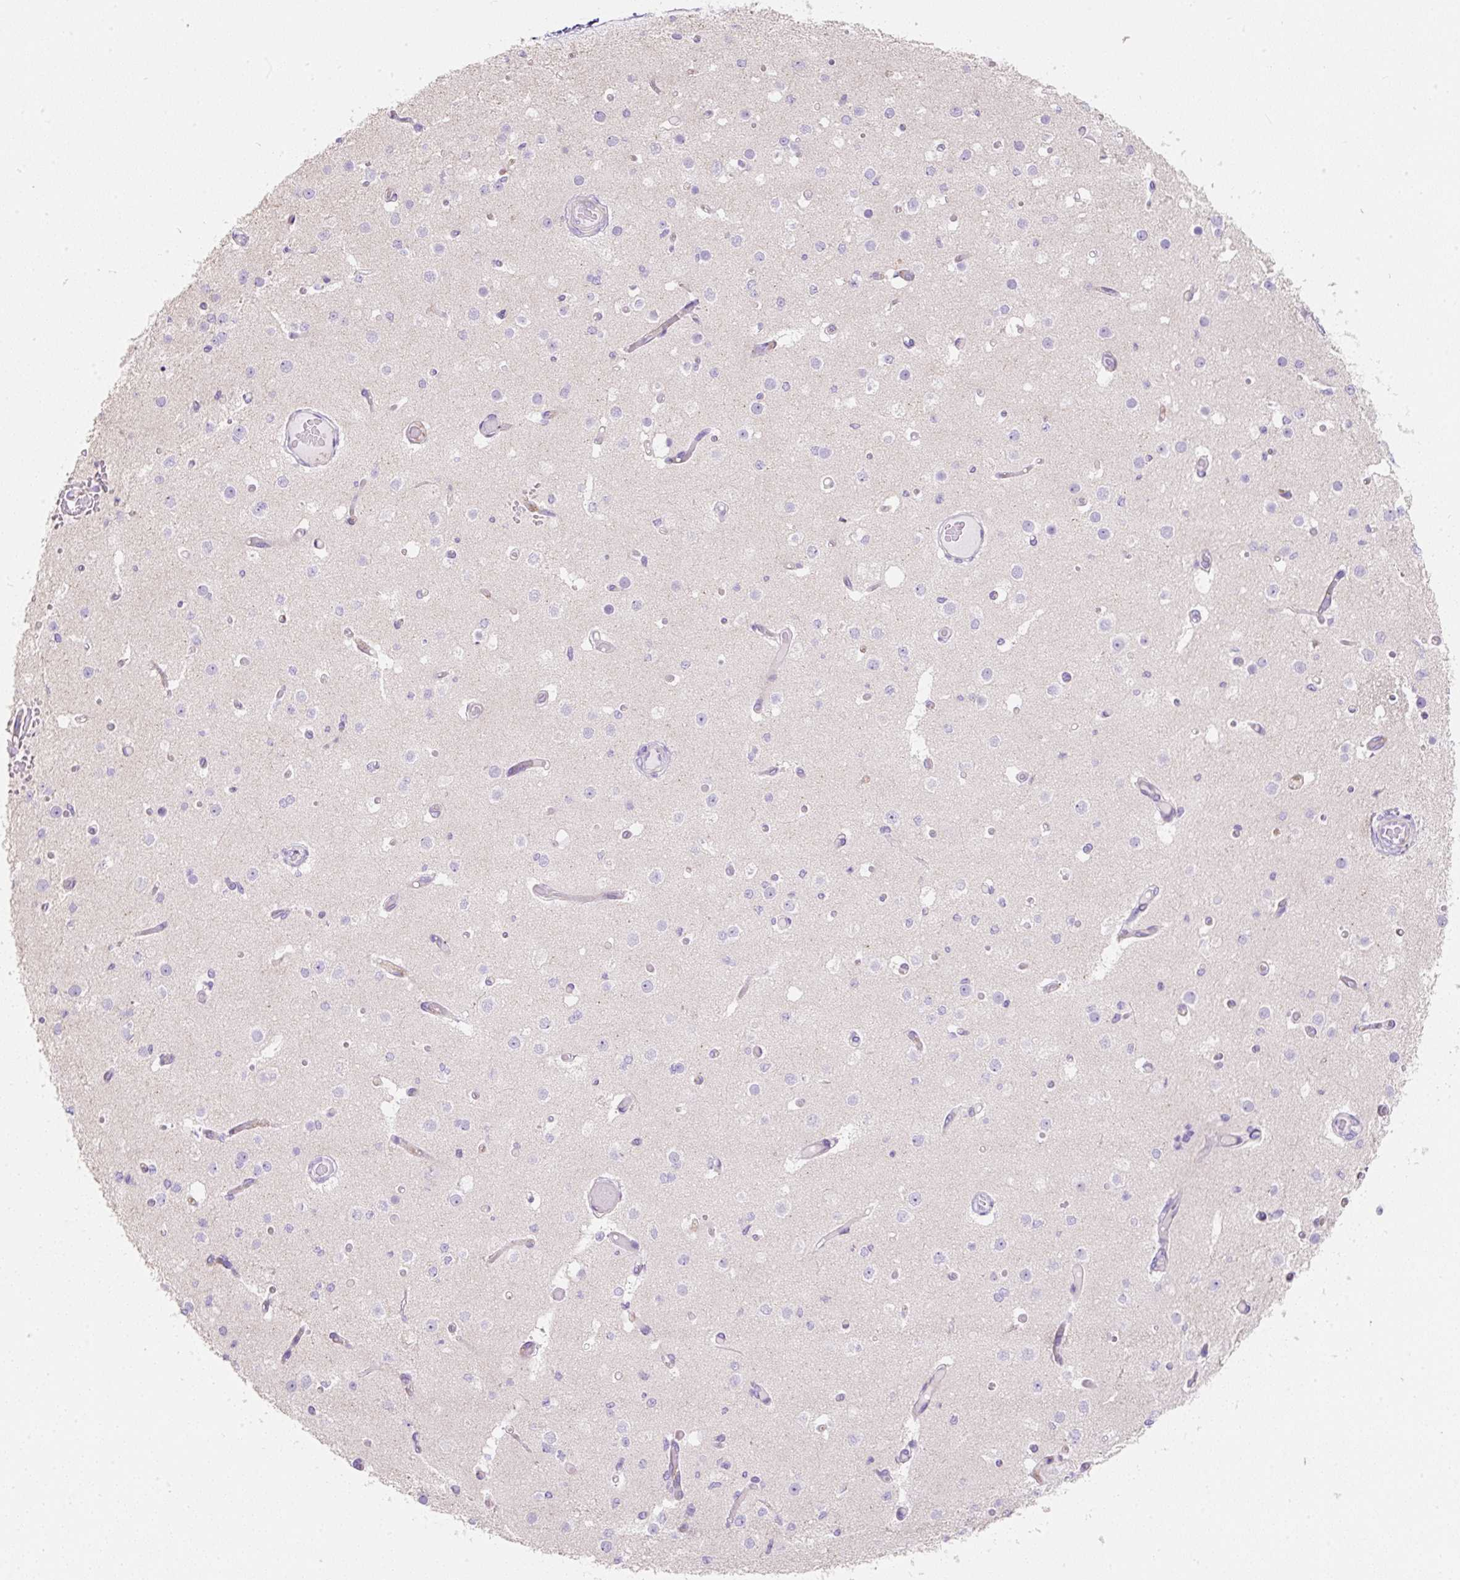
{"staining": {"intensity": "negative", "quantity": "none", "location": "none"}, "tissue": "cerebral cortex", "cell_type": "Endothelial cells", "image_type": "normal", "snomed": [{"axis": "morphology", "description": "Normal tissue, NOS"}, {"axis": "morphology", "description": "Inflammation, NOS"}, {"axis": "topography", "description": "Cerebral cortex"}], "caption": "DAB (3,3'-diaminobenzidine) immunohistochemical staining of unremarkable cerebral cortex demonstrates no significant expression in endothelial cells. The staining is performed using DAB brown chromogen with nuclei counter-stained in using hematoxylin.", "gene": "ERAP2", "patient": {"sex": "male", "age": 6}}